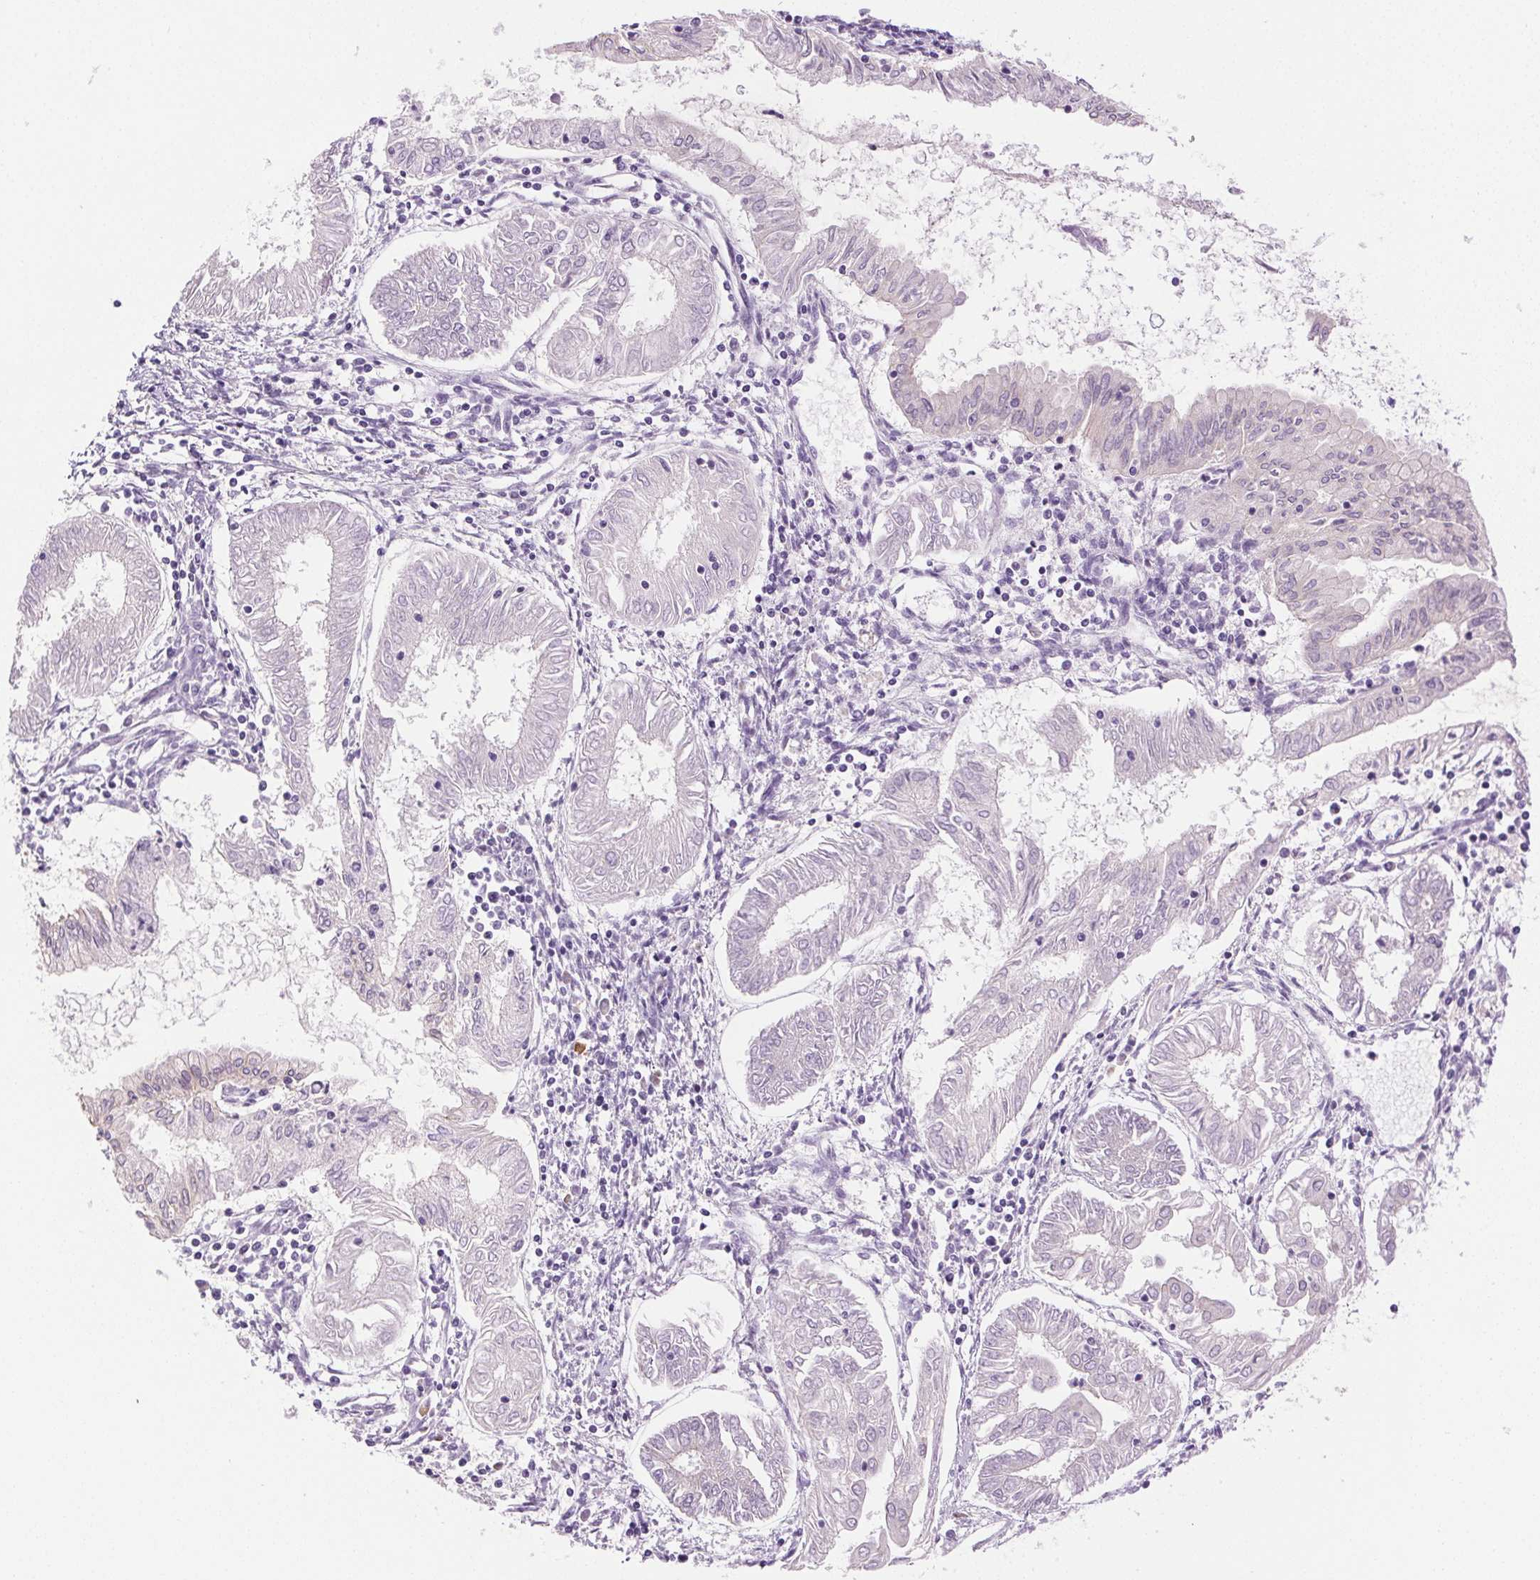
{"staining": {"intensity": "negative", "quantity": "none", "location": "none"}, "tissue": "endometrial cancer", "cell_type": "Tumor cells", "image_type": "cancer", "snomed": [{"axis": "morphology", "description": "Adenocarcinoma, NOS"}, {"axis": "topography", "description": "Endometrium"}], "caption": "There is no significant staining in tumor cells of adenocarcinoma (endometrial).", "gene": "CLDN10", "patient": {"sex": "female", "age": 68}}